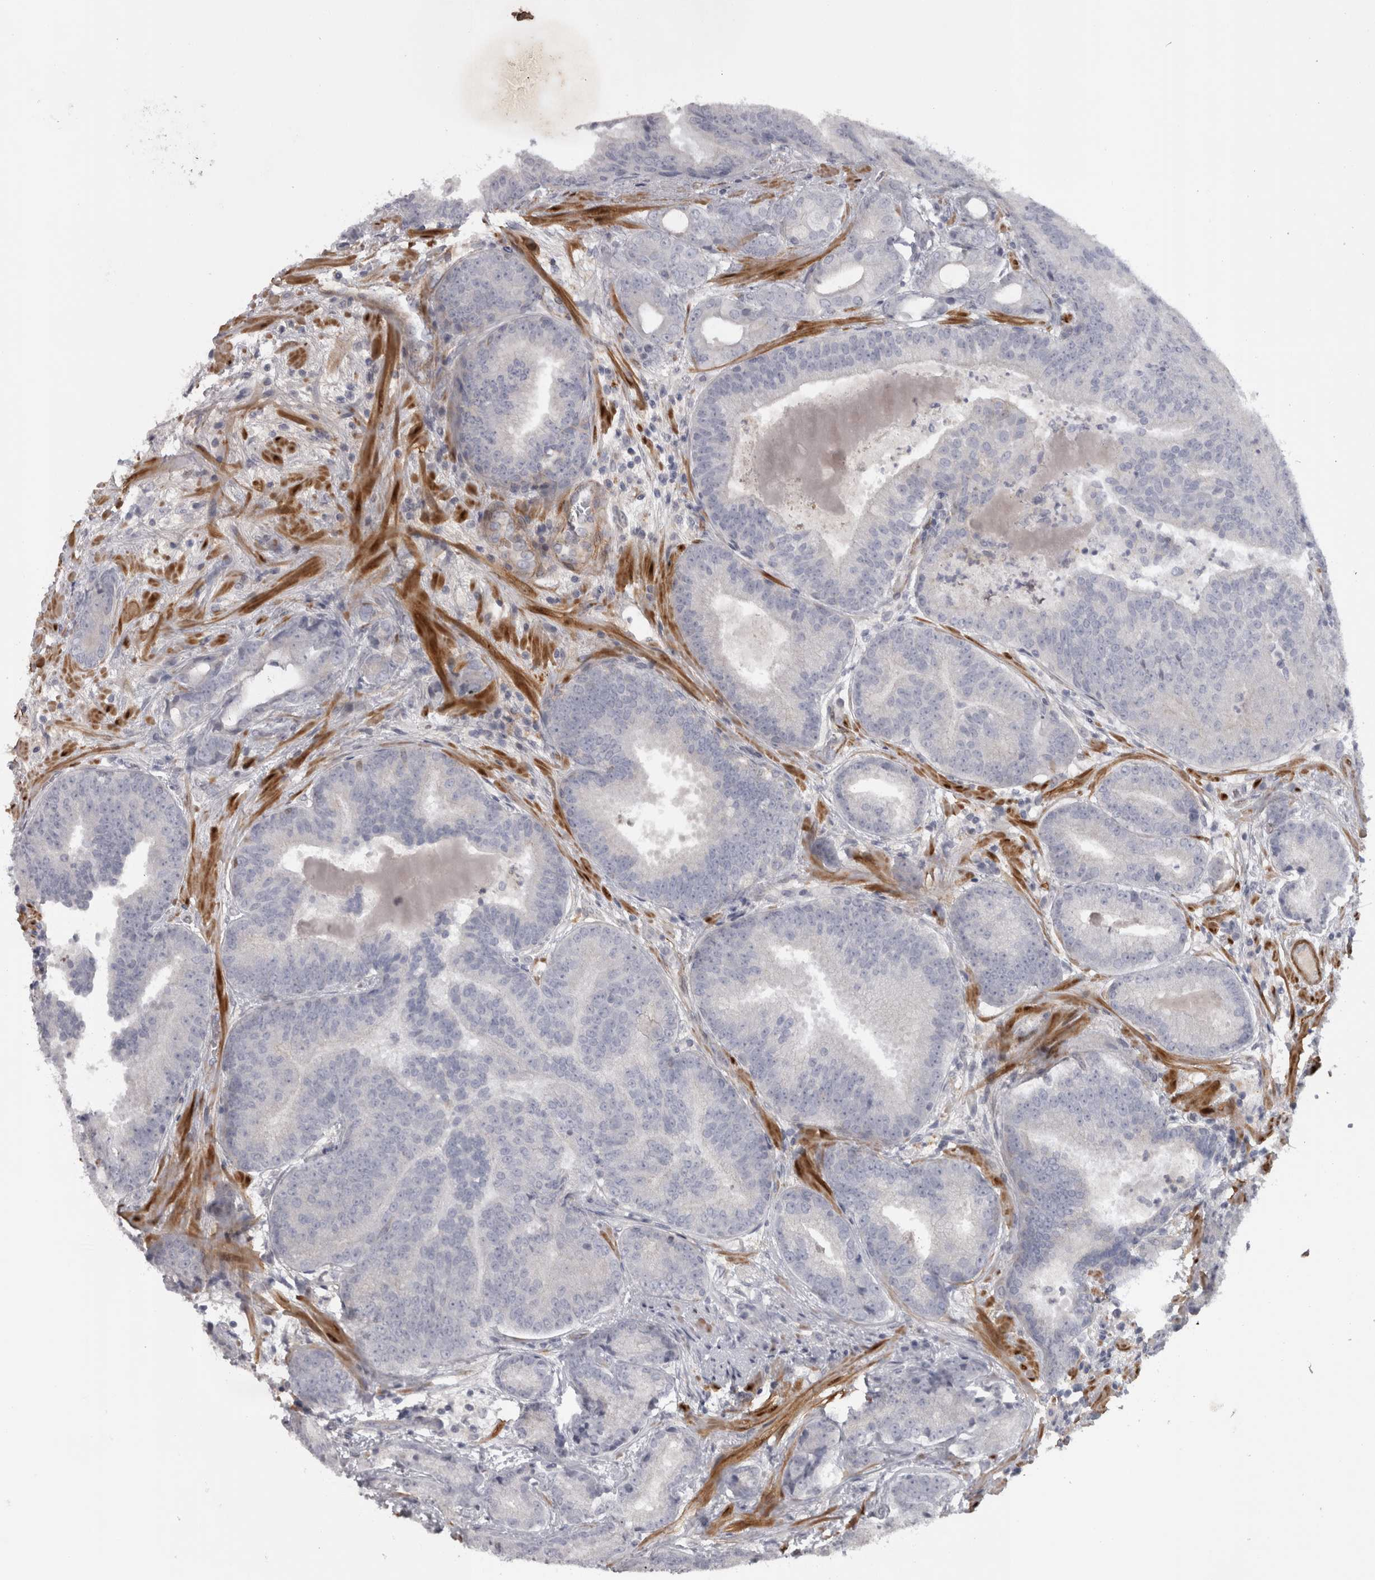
{"staining": {"intensity": "negative", "quantity": "none", "location": "none"}, "tissue": "prostate cancer", "cell_type": "Tumor cells", "image_type": "cancer", "snomed": [{"axis": "morphology", "description": "Adenocarcinoma, High grade"}, {"axis": "topography", "description": "Prostate"}], "caption": "Immunohistochemical staining of adenocarcinoma (high-grade) (prostate) displays no significant staining in tumor cells. (DAB (3,3'-diaminobenzidine) immunohistochemistry (IHC) visualized using brightfield microscopy, high magnification).", "gene": "PPP1R12B", "patient": {"sex": "male", "age": 55}}